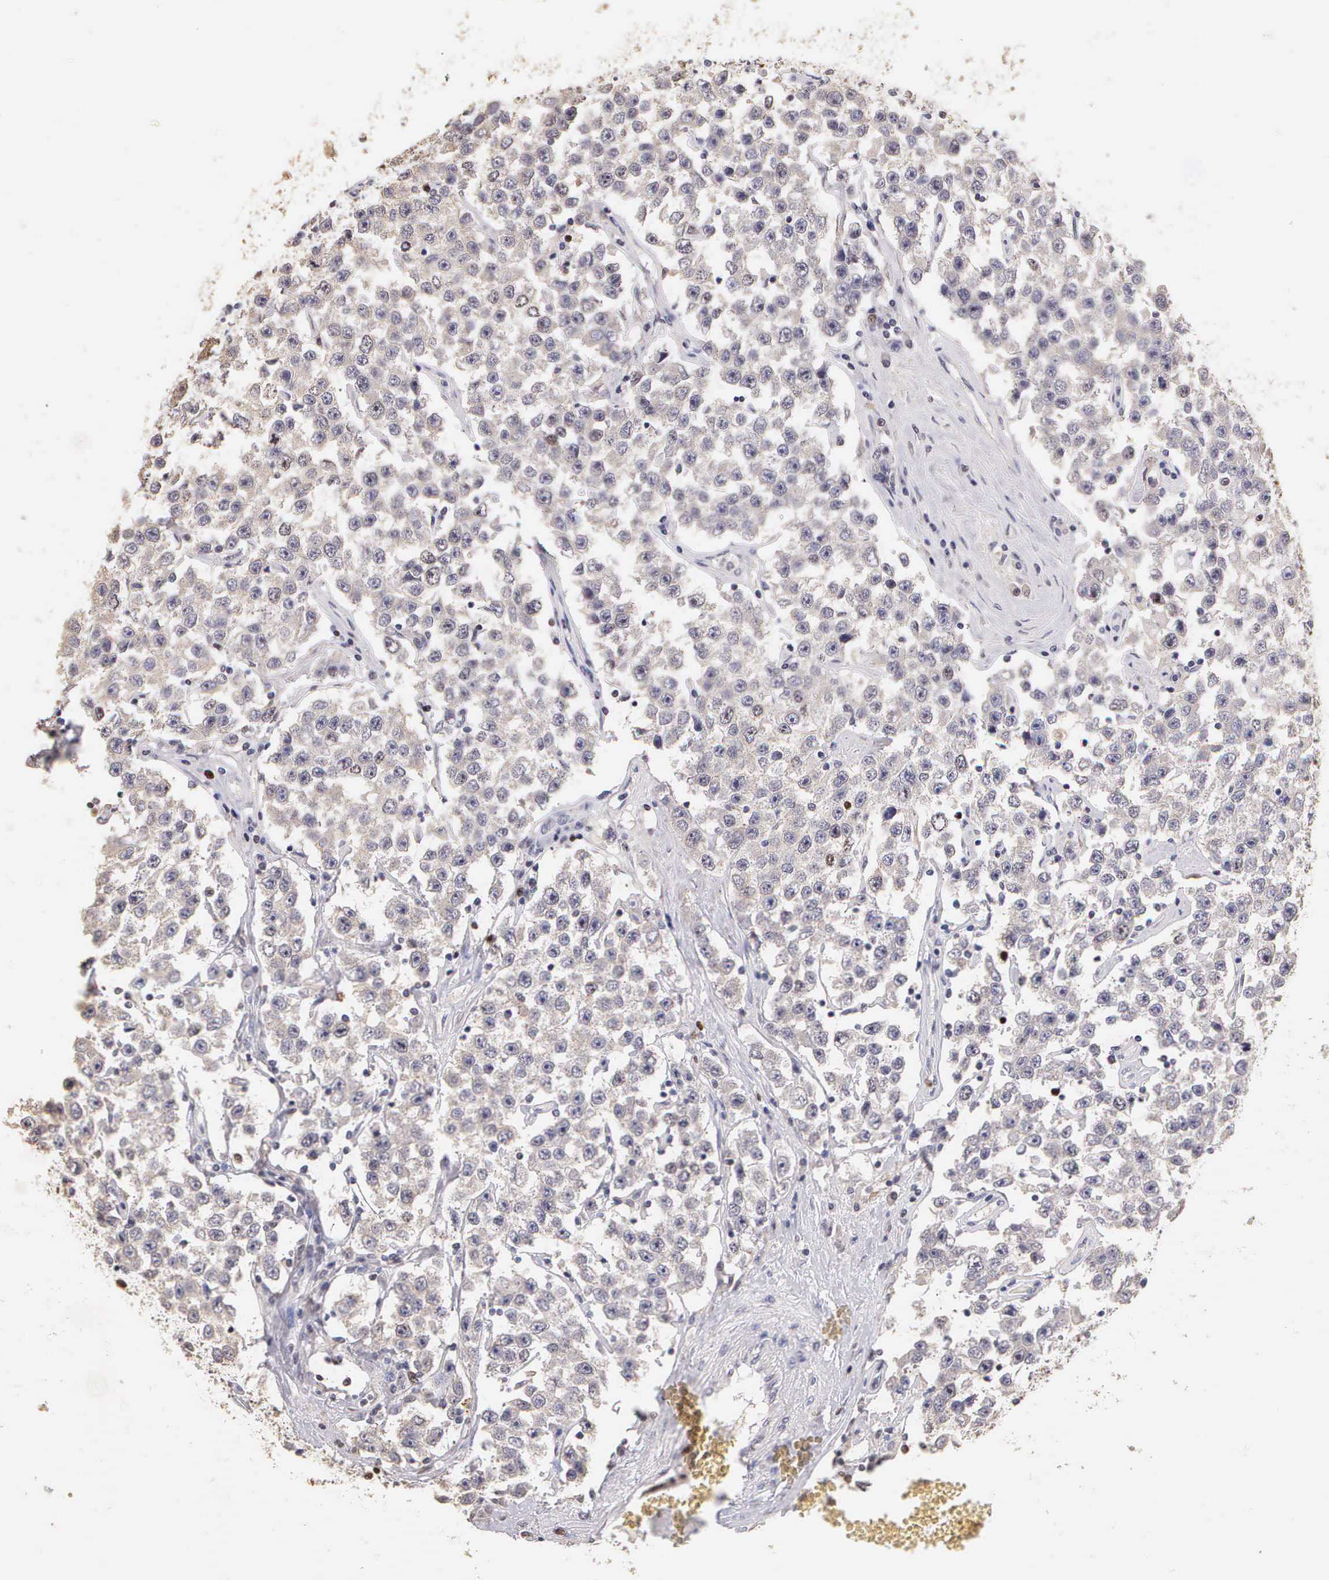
{"staining": {"intensity": "negative", "quantity": "none", "location": "none"}, "tissue": "testis cancer", "cell_type": "Tumor cells", "image_type": "cancer", "snomed": [{"axis": "morphology", "description": "Seminoma, NOS"}, {"axis": "topography", "description": "Testis"}], "caption": "High power microscopy micrograph of an immunohistochemistry image of testis cancer, revealing no significant staining in tumor cells.", "gene": "MKI67", "patient": {"sex": "male", "age": 52}}